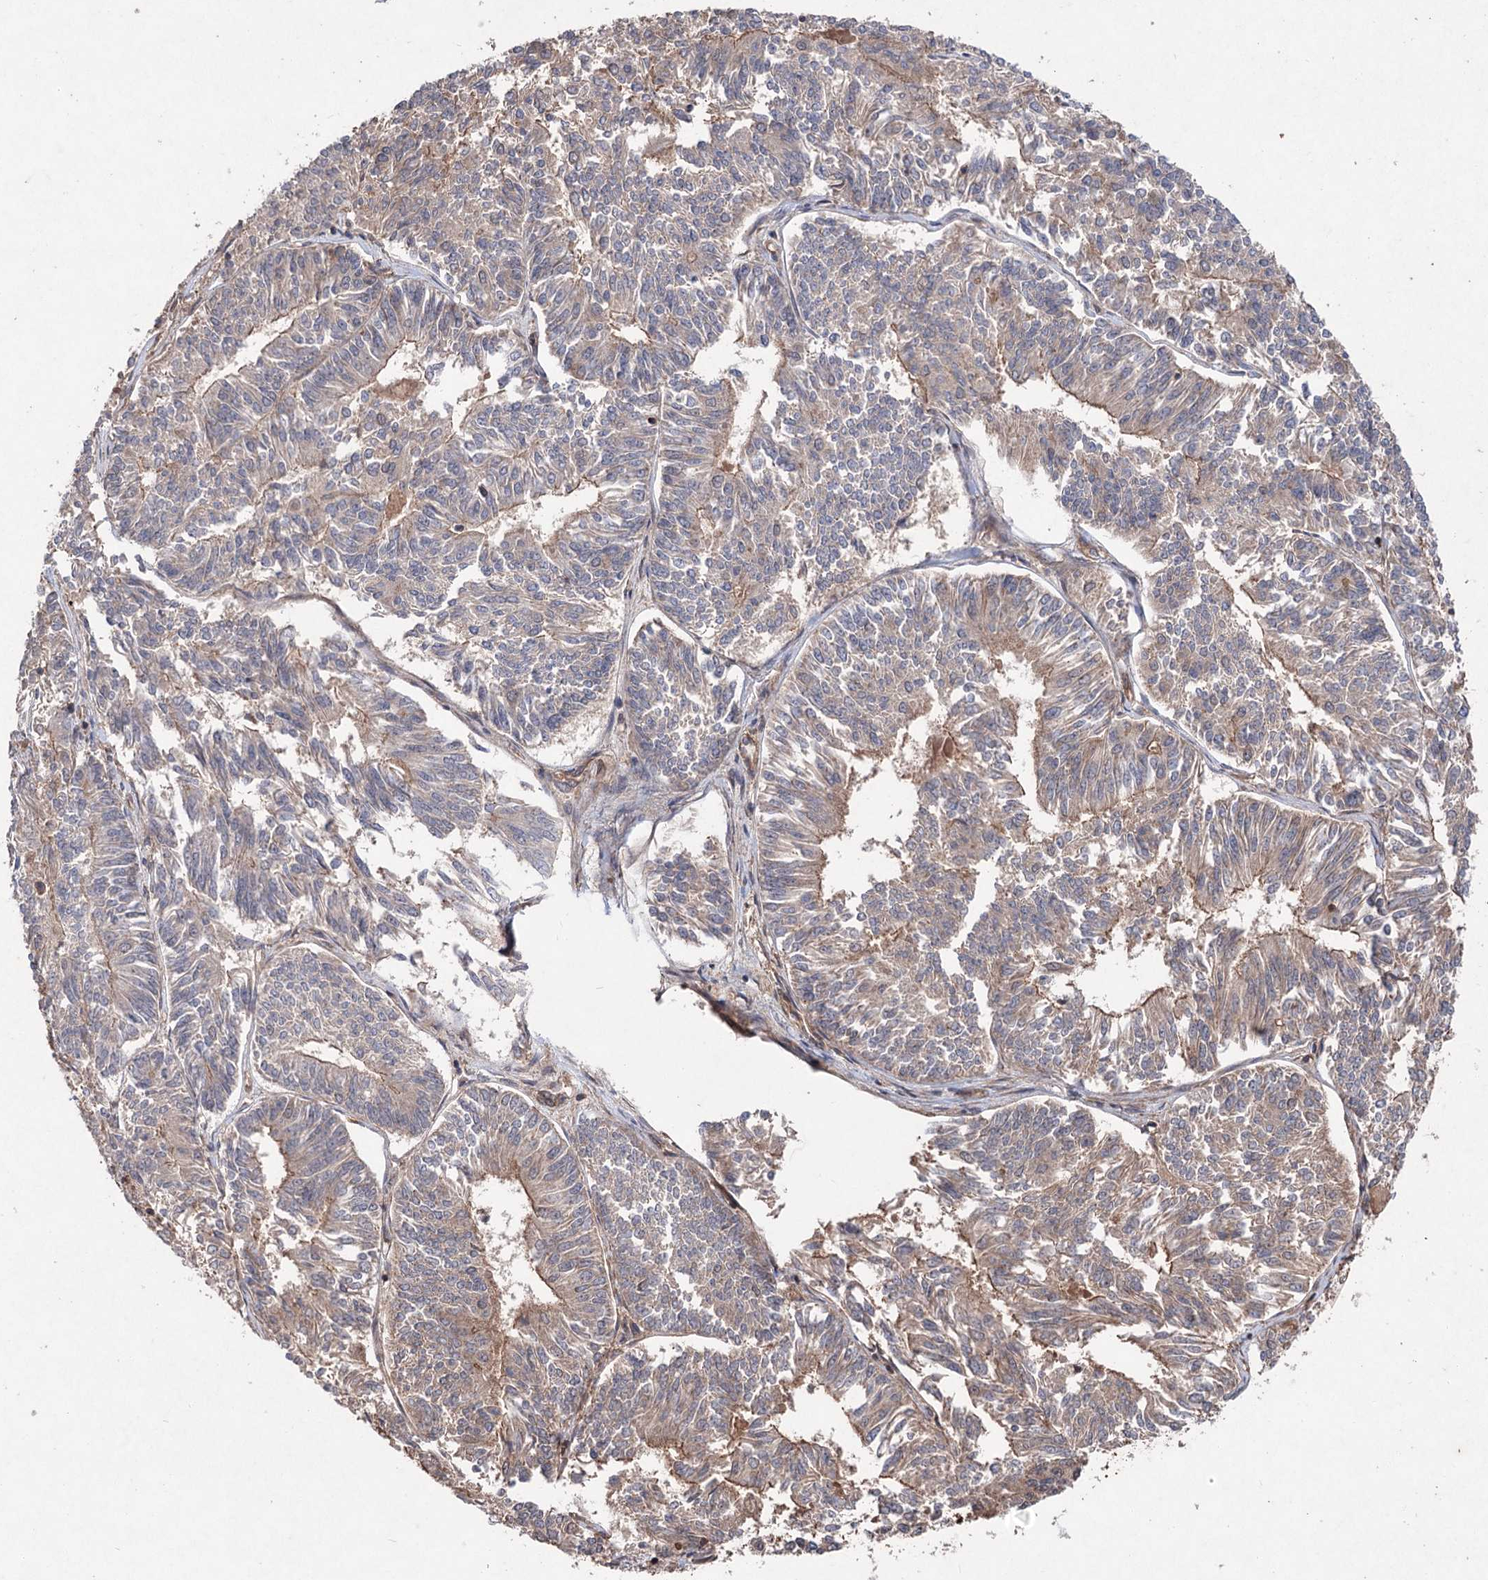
{"staining": {"intensity": "moderate", "quantity": "25%-75%", "location": "cytoplasmic/membranous"}, "tissue": "endometrial cancer", "cell_type": "Tumor cells", "image_type": "cancer", "snomed": [{"axis": "morphology", "description": "Adenocarcinoma, NOS"}, {"axis": "topography", "description": "Endometrium"}], "caption": "Immunohistochemical staining of human endometrial cancer reveals moderate cytoplasmic/membranous protein expression in approximately 25%-75% of tumor cells. Using DAB (brown) and hematoxylin (blue) stains, captured at high magnification using brightfield microscopy.", "gene": "ADK", "patient": {"sex": "female", "age": 58}}